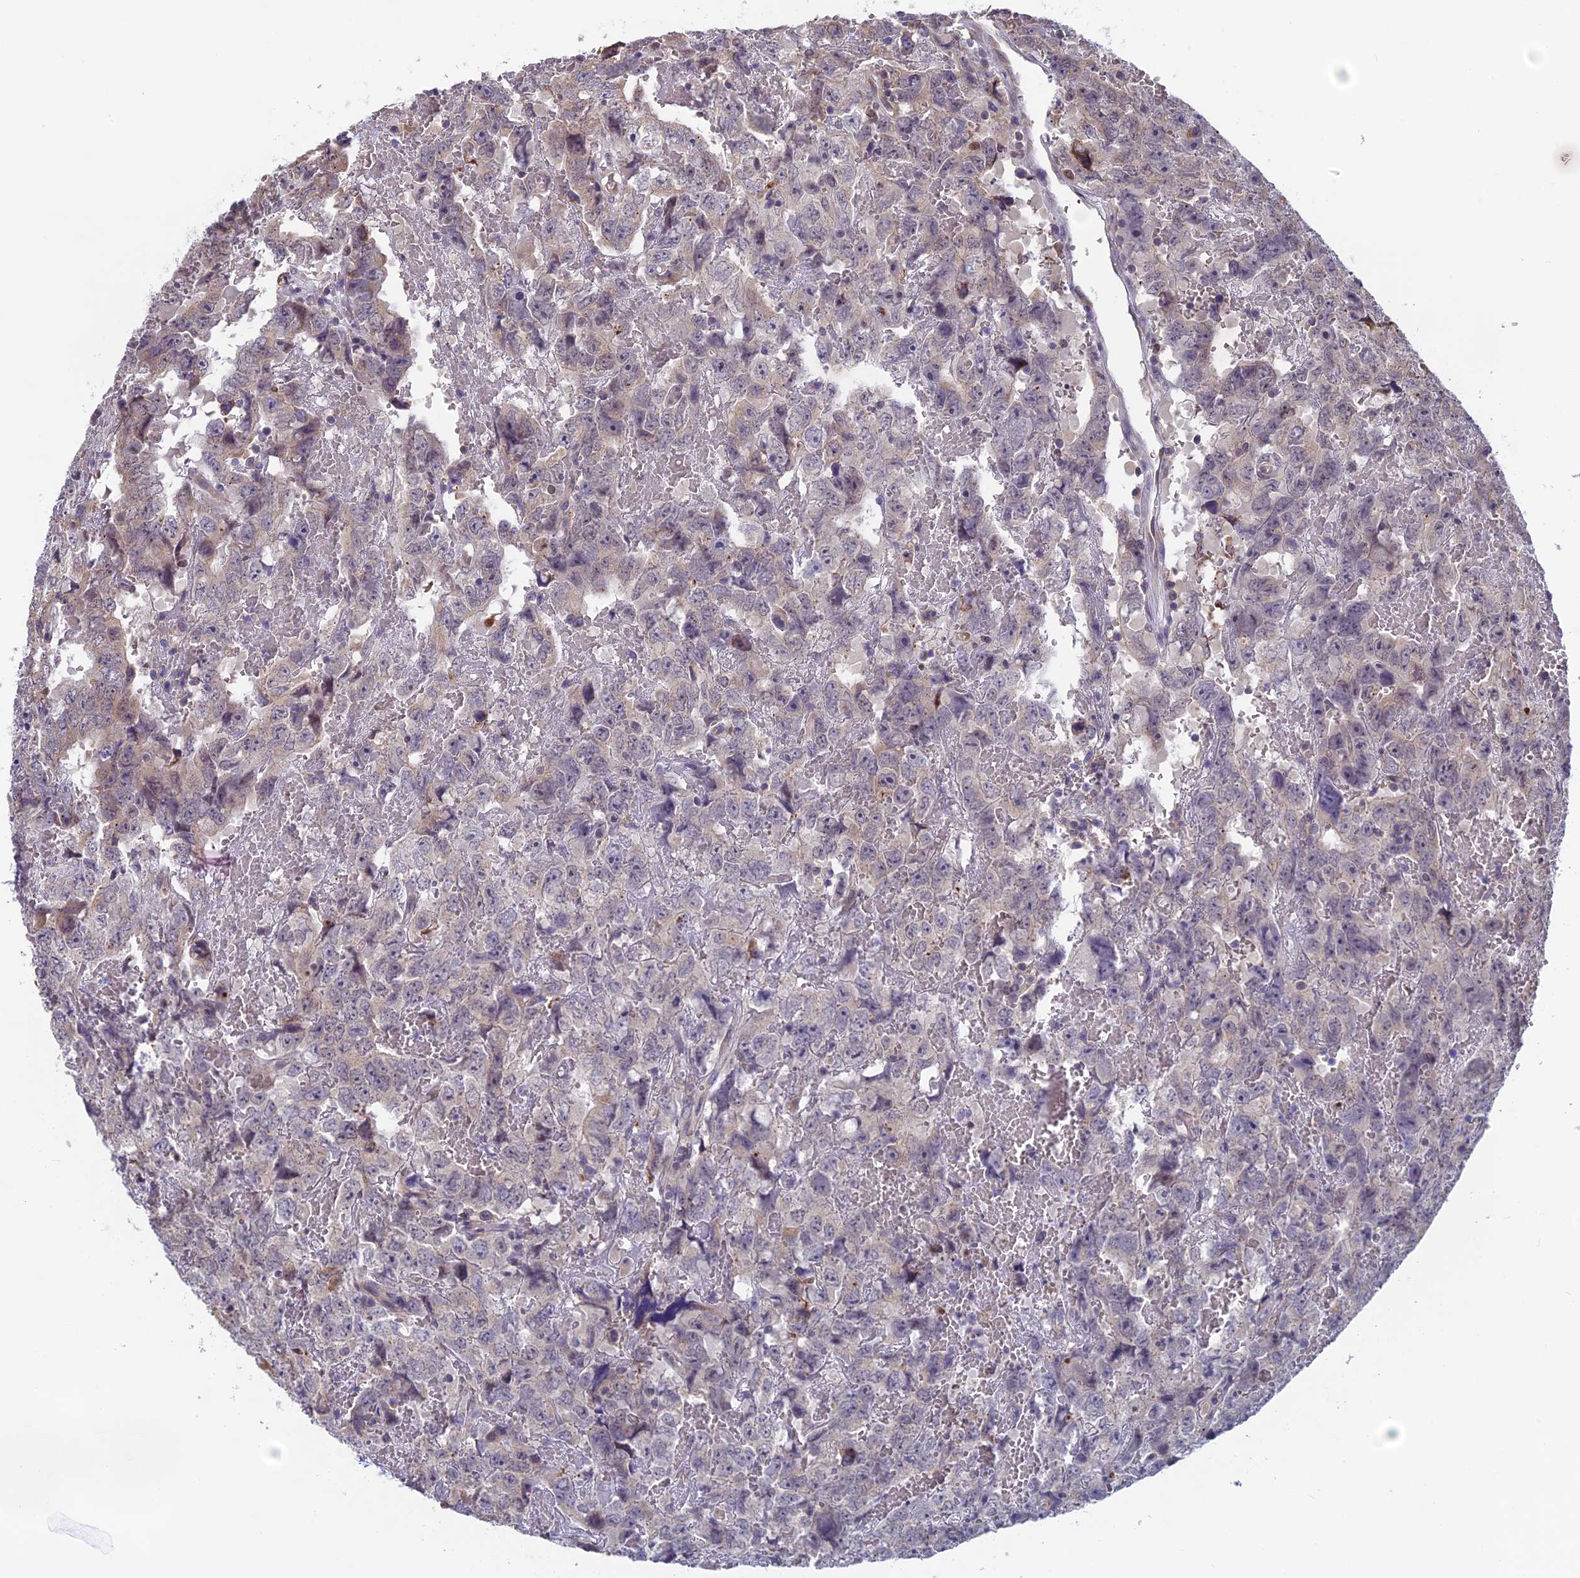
{"staining": {"intensity": "negative", "quantity": "none", "location": "none"}, "tissue": "testis cancer", "cell_type": "Tumor cells", "image_type": "cancer", "snomed": [{"axis": "morphology", "description": "Carcinoma, Embryonal, NOS"}, {"axis": "topography", "description": "Testis"}], "caption": "High power microscopy histopathology image of an IHC micrograph of testis cancer, revealing no significant expression in tumor cells.", "gene": "MRI1", "patient": {"sex": "male", "age": 45}}